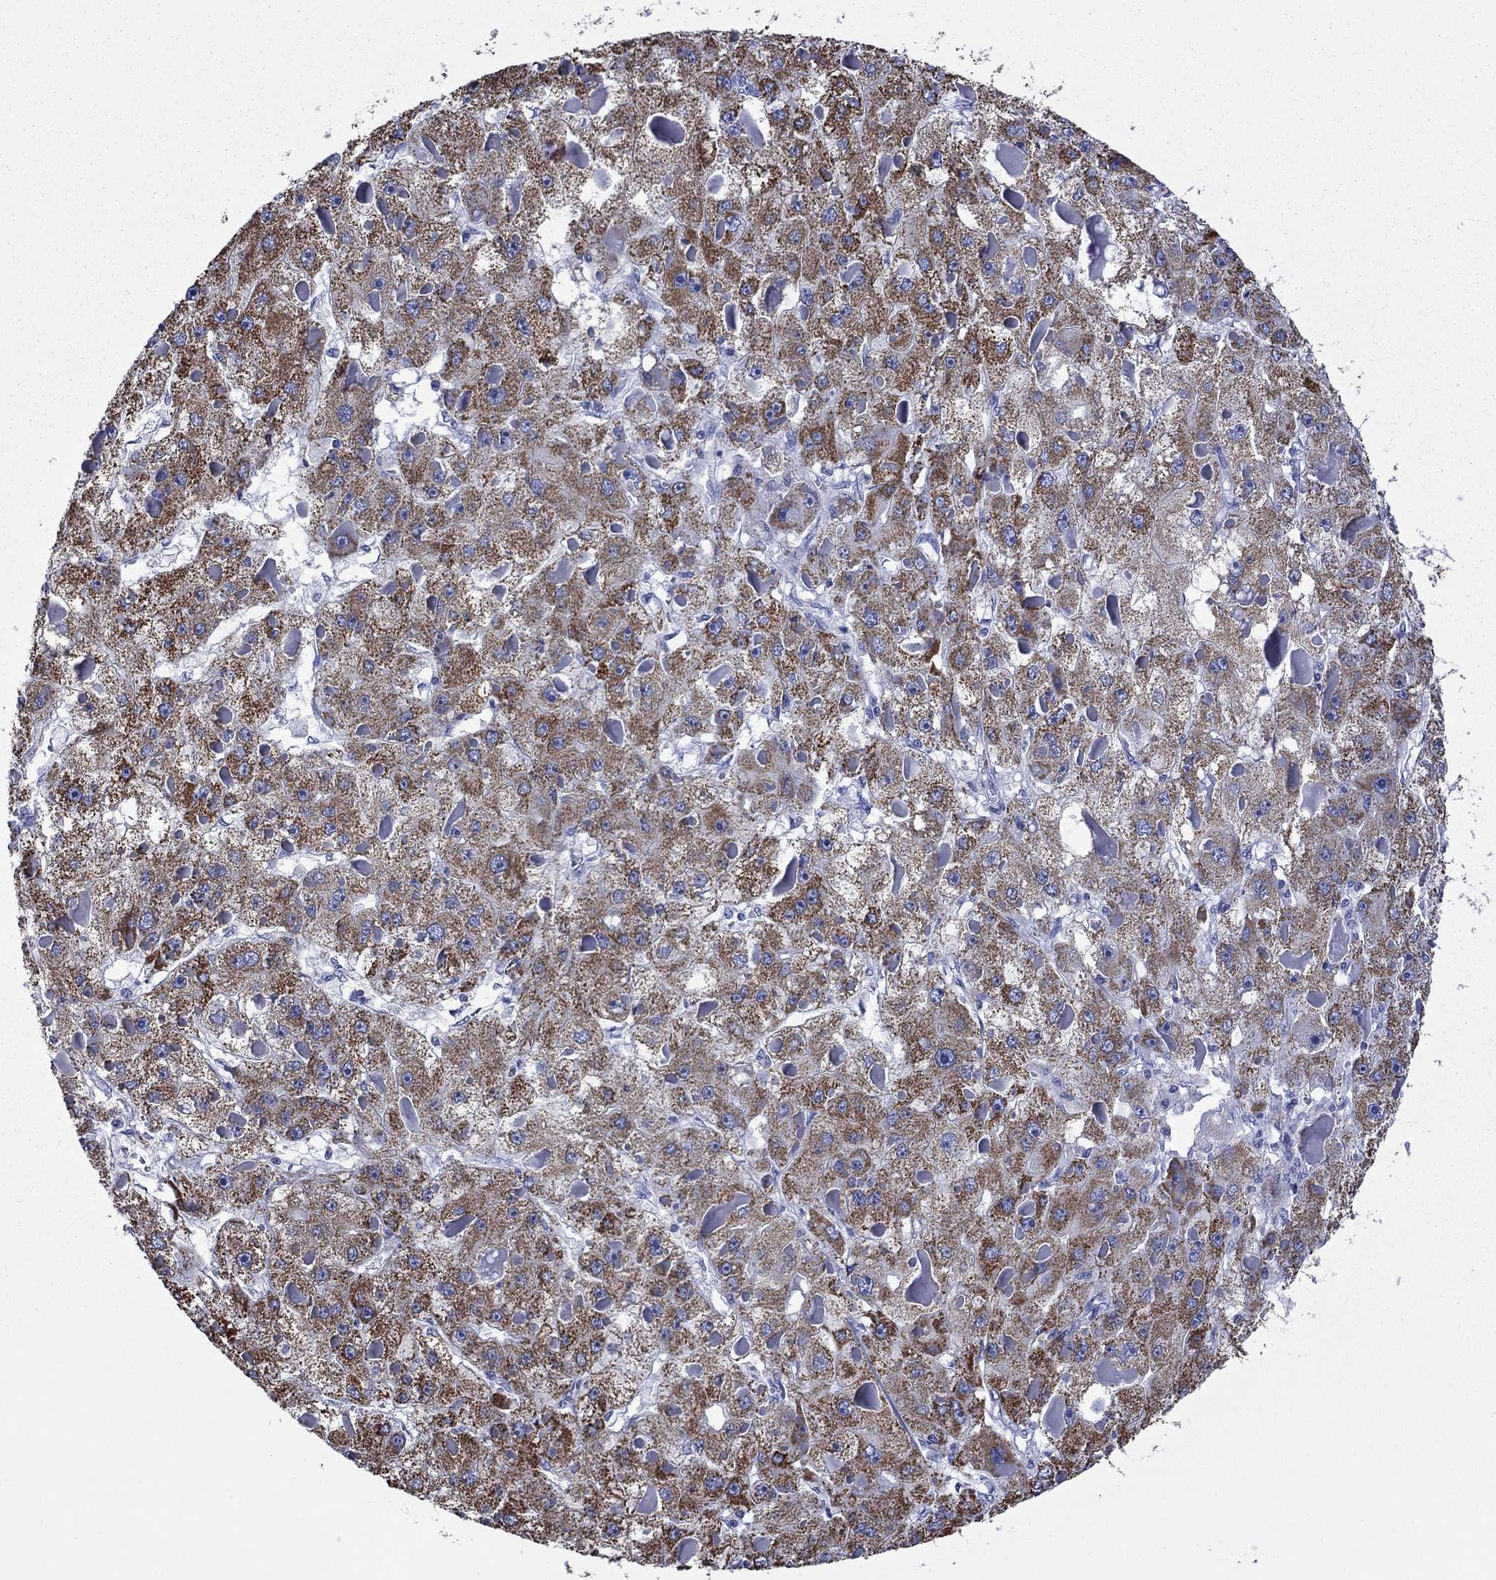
{"staining": {"intensity": "moderate", "quantity": ">75%", "location": "cytoplasmic/membranous"}, "tissue": "liver cancer", "cell_type": "Tumor cells", "image_type": "cancer", "snomed": [{"axis": "morphology", "description": "Carcinoma, Hepatocellular, NOS"}, {"axis": "topography", "description": "Liver"}], "caption": "Immunohistochemical staining of human liver cancer (hepatocellular carcinoma) shows moderate cytoplasmic/membranous protein positivity in about >75% of tumor cells.", "gene": "ACADSB", "patient": {"sex": "female", "age": 73}}